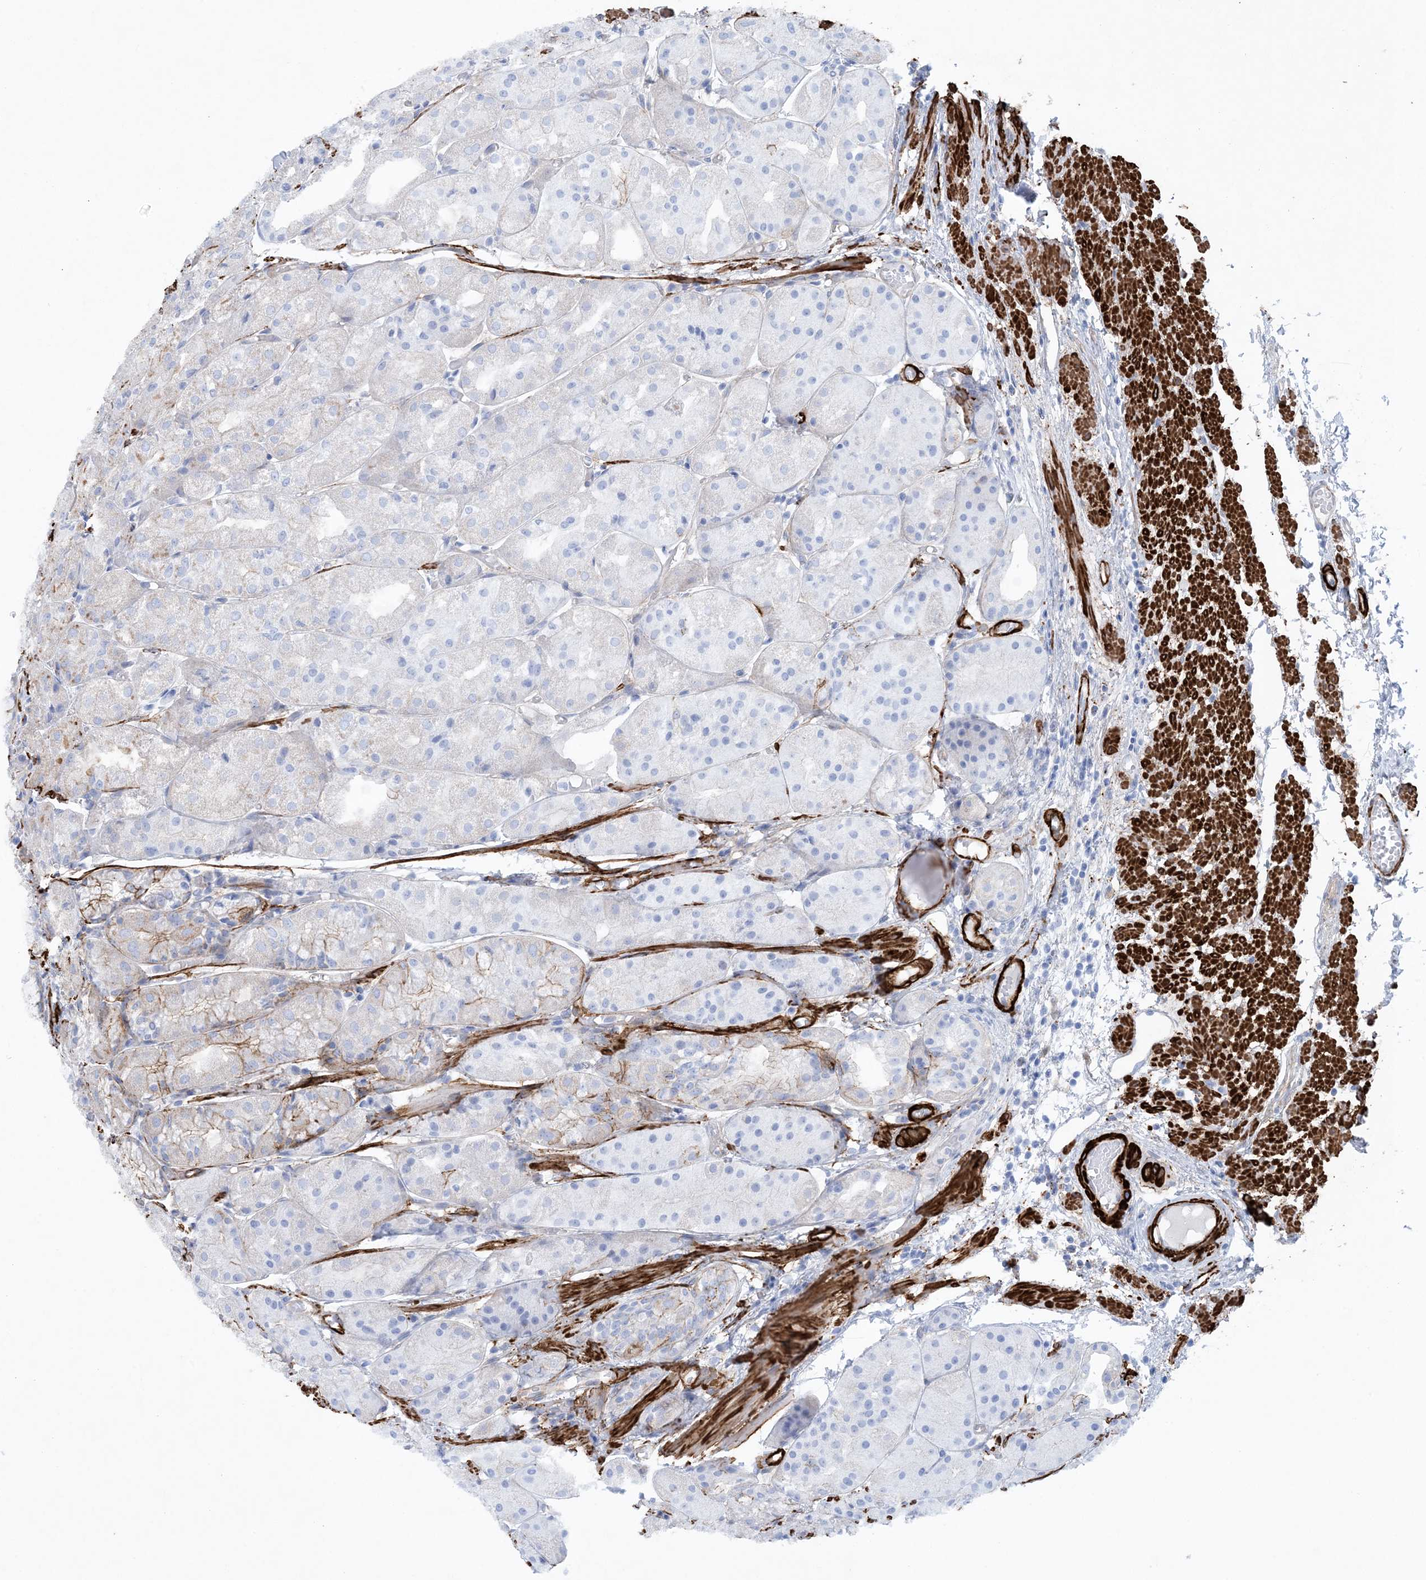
{"staining": {"intensity": "moderate", "quantity": "<25%", "location": "cytoplasmic/membranous"}, "tissue": "stomach", "cell_type": "Glandular cells", "image_type": "normal", "snomed": [{"axis": "morphology", "description": "Normal tissue, NOS"}, {"axis": "topography", "description": "Stomach, upper"}], "caption": "Immunohistochemistry of unremarkable human stomach exhibits low levels of moderate cytoplasmic/membranous staining in approximately <25% of glandular cells.", "gene": "SHANK1", "patient": {"sex": "male", "age": 72}}